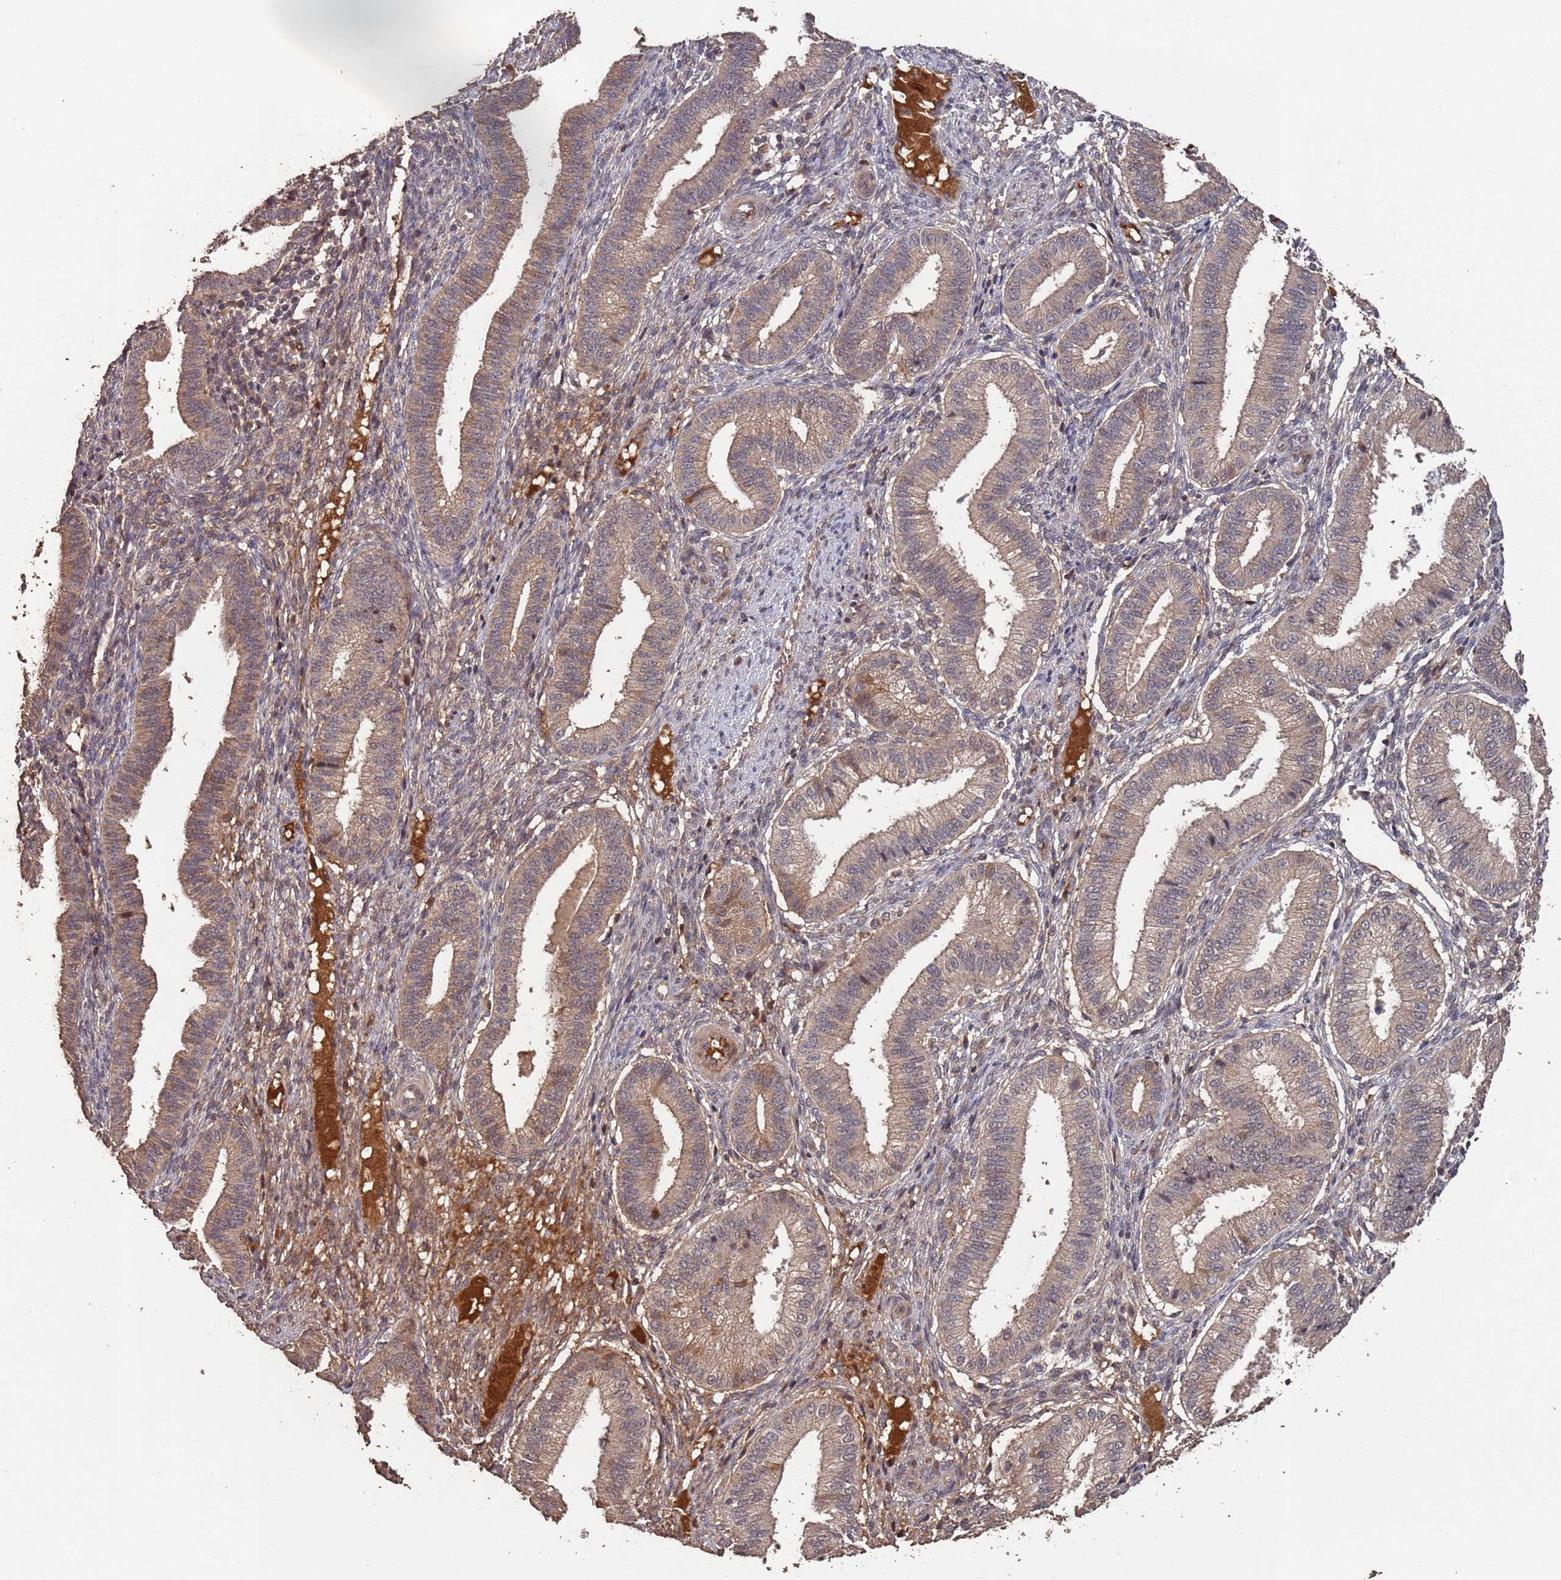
{"staining": {"intensity": "weak", "quantity": "25%-75%", "location": "cytoplasmic/membranous"}, "tissue": "endometrium", "cell_type": "Cells in endometrial stroma", "image_type": "normal", "snomed": [{"axis": "morphology", "description": "Normal tissue, NOS"}, {"axis": "topography", "description": "Endometrium"}], "caption": "Brown immunohistochemical staining in normal human endometrium demonstrates weak cytoplasmic/membranous positivity in approximately 25%-75% of cells in endometrial stroma. Nuclei are stained in blue.", "gene": "FRAT1", "patient": {"sex": "female", "age": 39}}